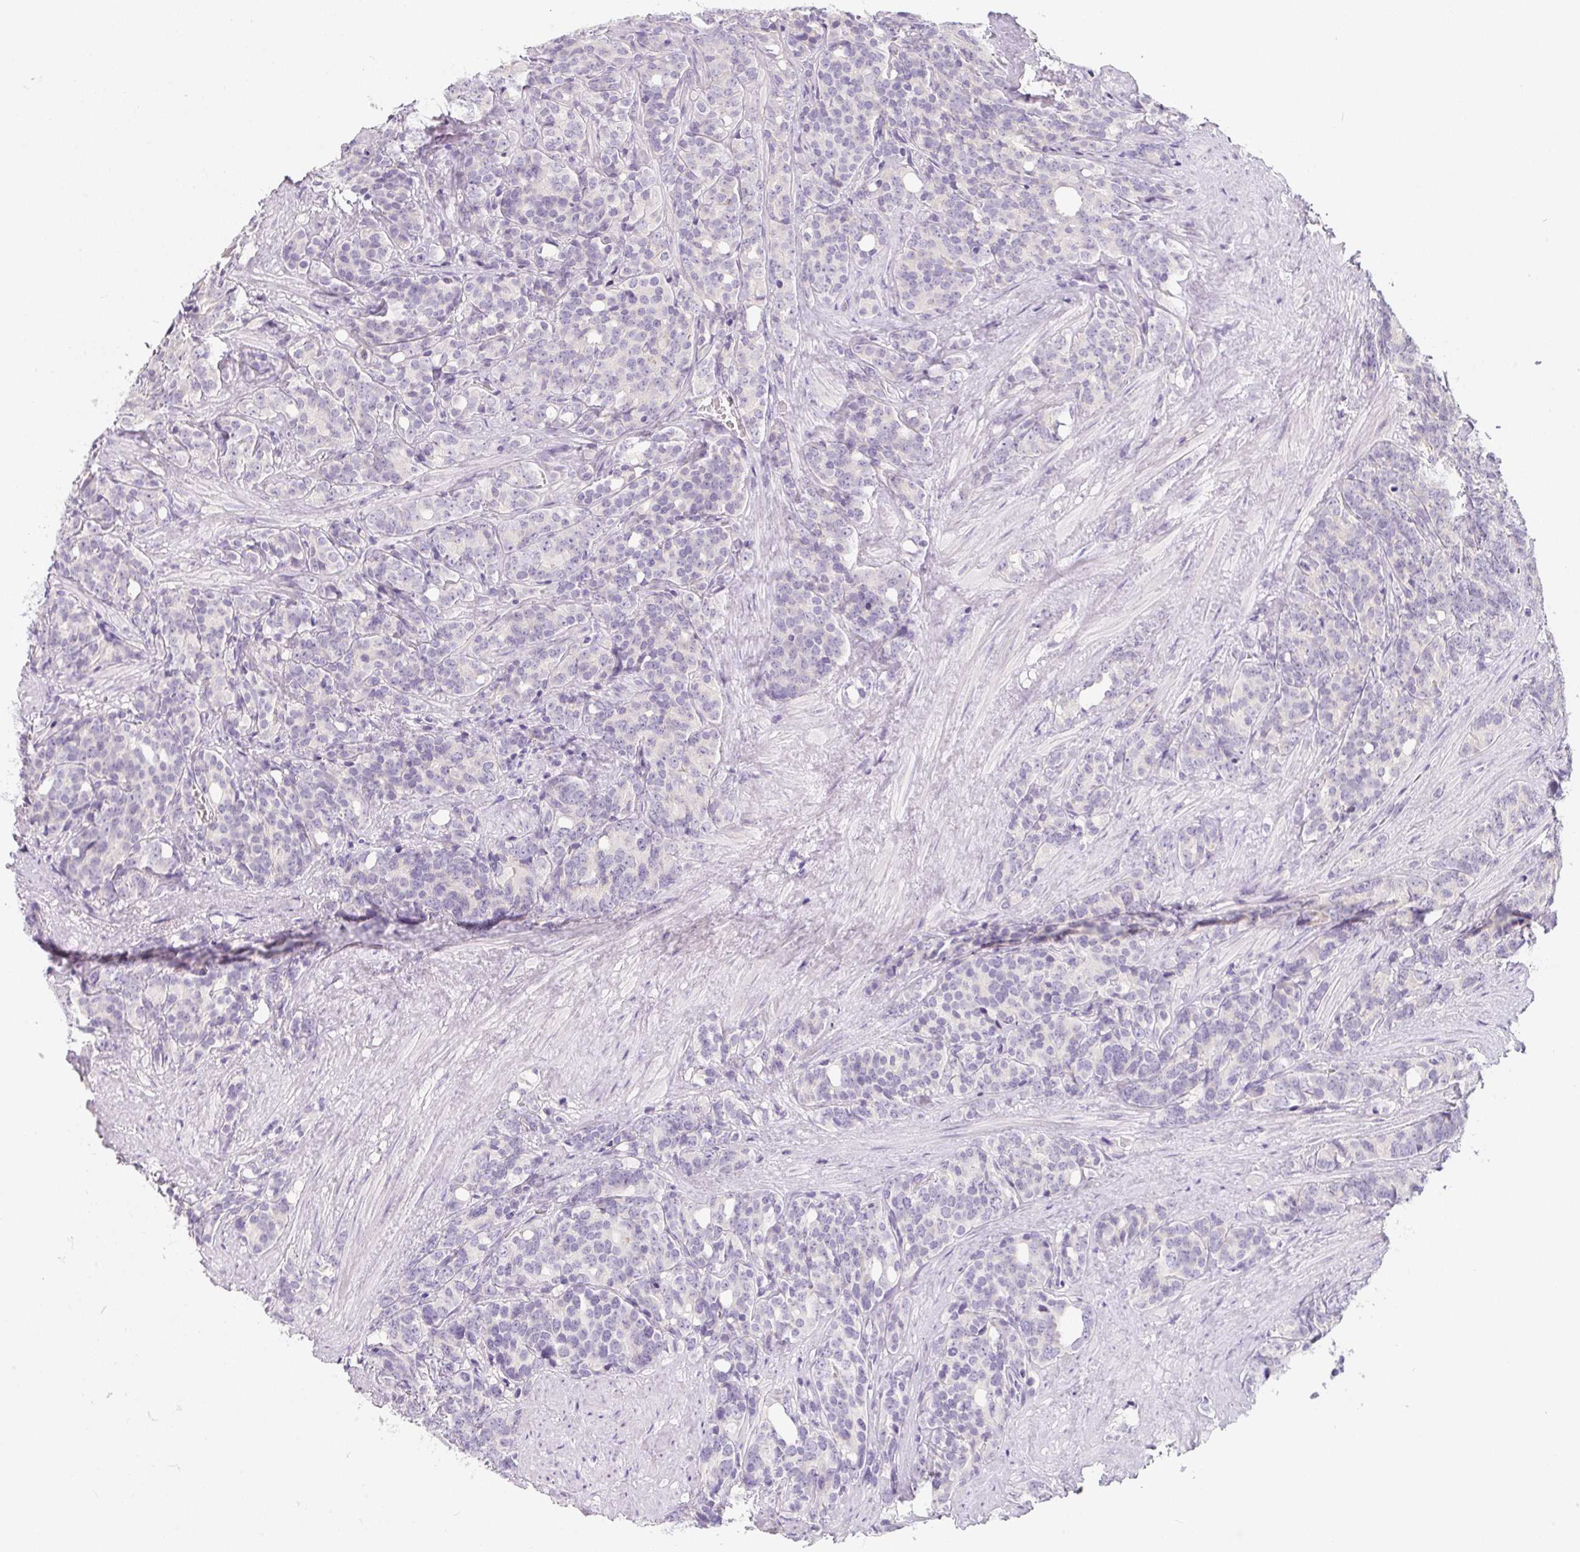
{"staining": {"intensity": "negative", "quantity": "none", "location": "none"}, "tissue": "prostate cancer", "cell_type": "Tumor cells", "image_type": "cancer", "snomed": [{"axis": "morphology", "description": "Adenocarcinoma, High grade"}, {"axis": "topography", "description": "Prostate"}], "caption": "IHC of human prostate cancer (adenocarcinoma (high-grade)) reveals no staining in tumor cells.", "gene": "MAP1A", "patient": {"sex": "male", "age": 84}}